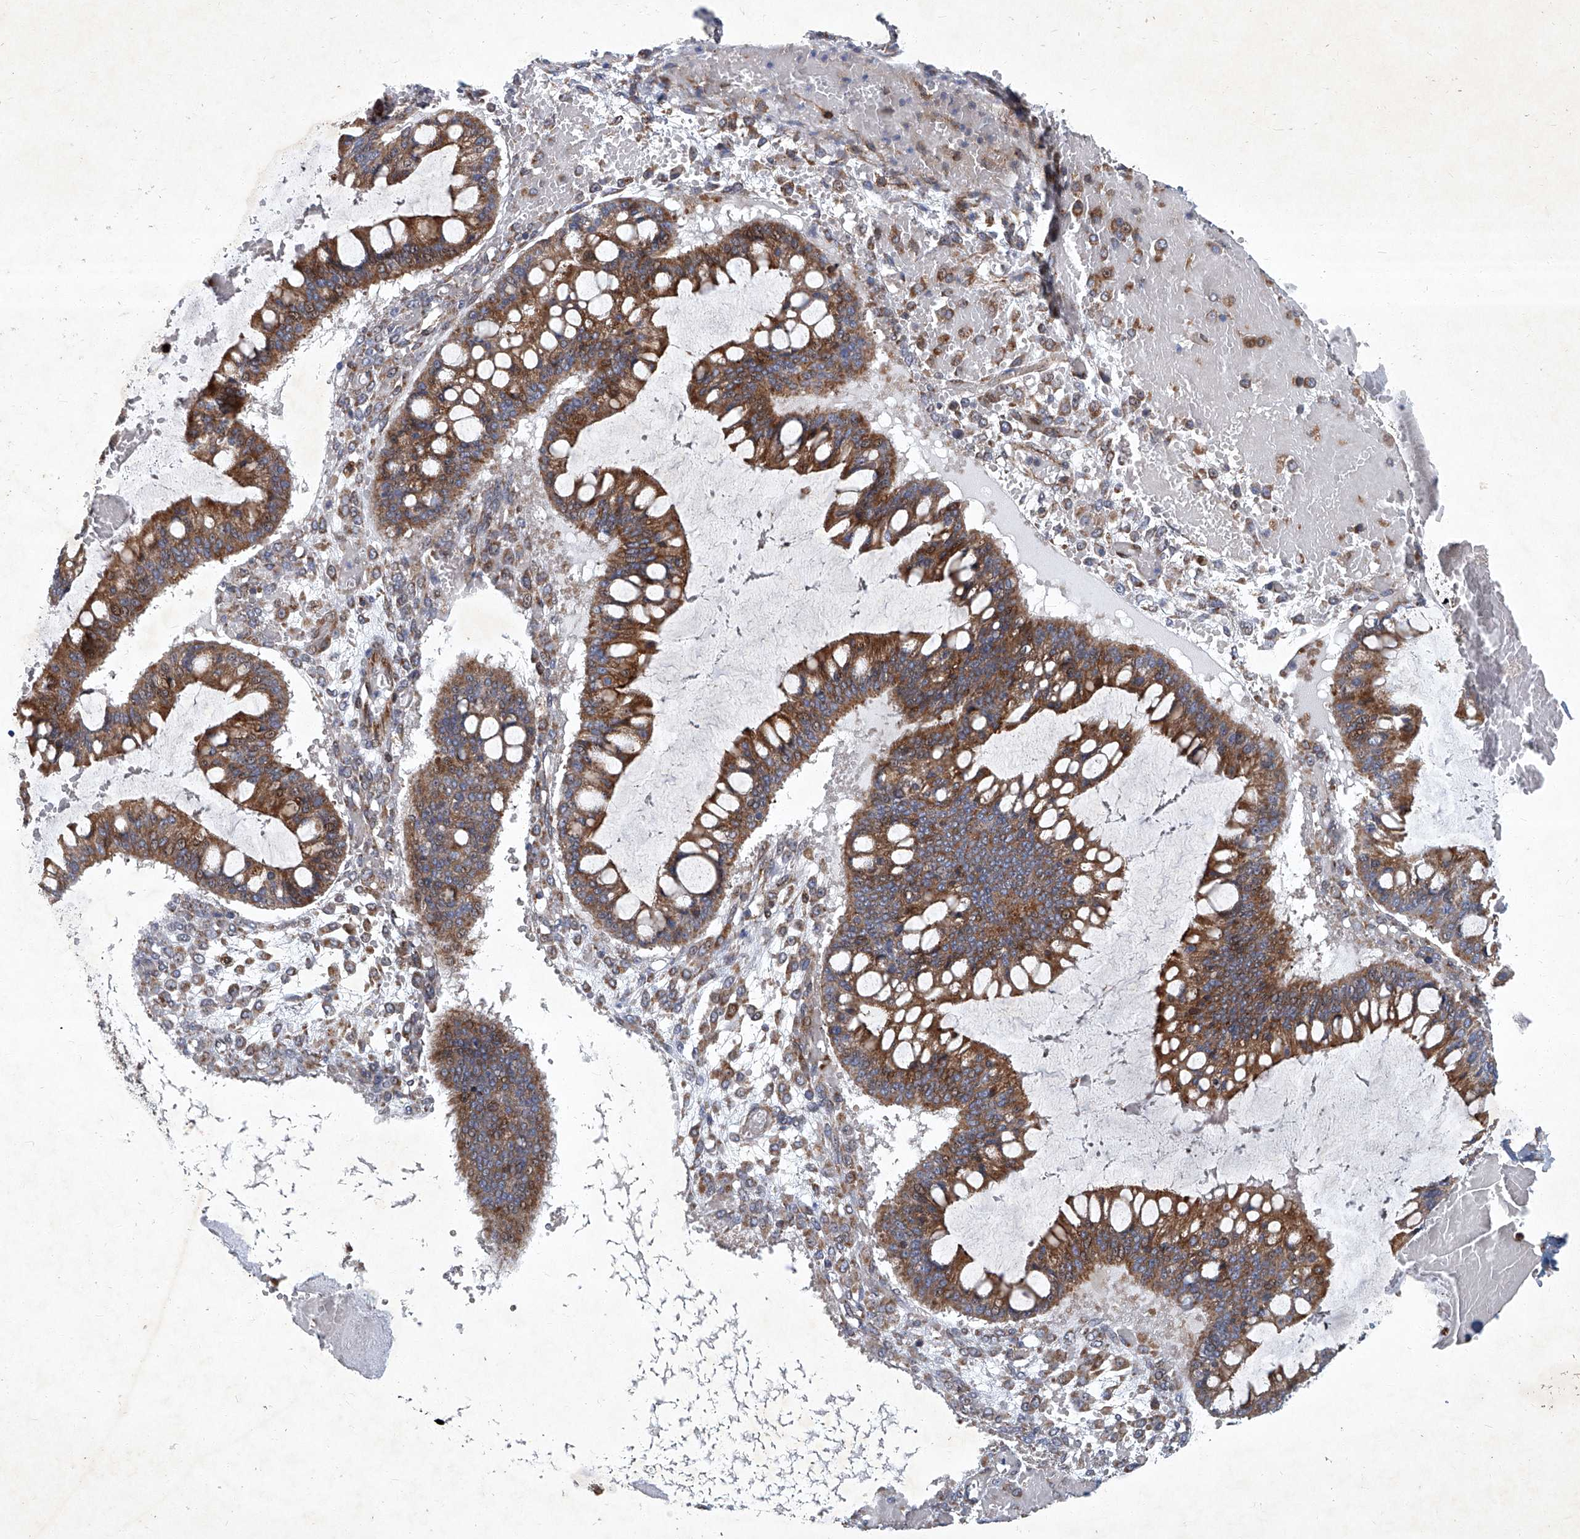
{"staining": {"intensity": "strong", "quantity": ">75%", "location": "cytoplasmic/membranous"}, "tissue": "ovarian cancer", "cell_type": "Tumor cells", "image_type": "cancer", "snomed": [{"axis": "morphology", "description": "Cystadenocarcinoma, mucinous, NOS"}, {"axis": "topography", "description": "Ovary"}], "caption": "This is an image of immunohistochemistry staining of ovarian cancer (mucinous cystadenocarcinoma), which shows strong positivity in the cytoplasmic/membranous of tumor cells.", "gene": "GPR132", "patient": {"sex": "female", "age": 73}}